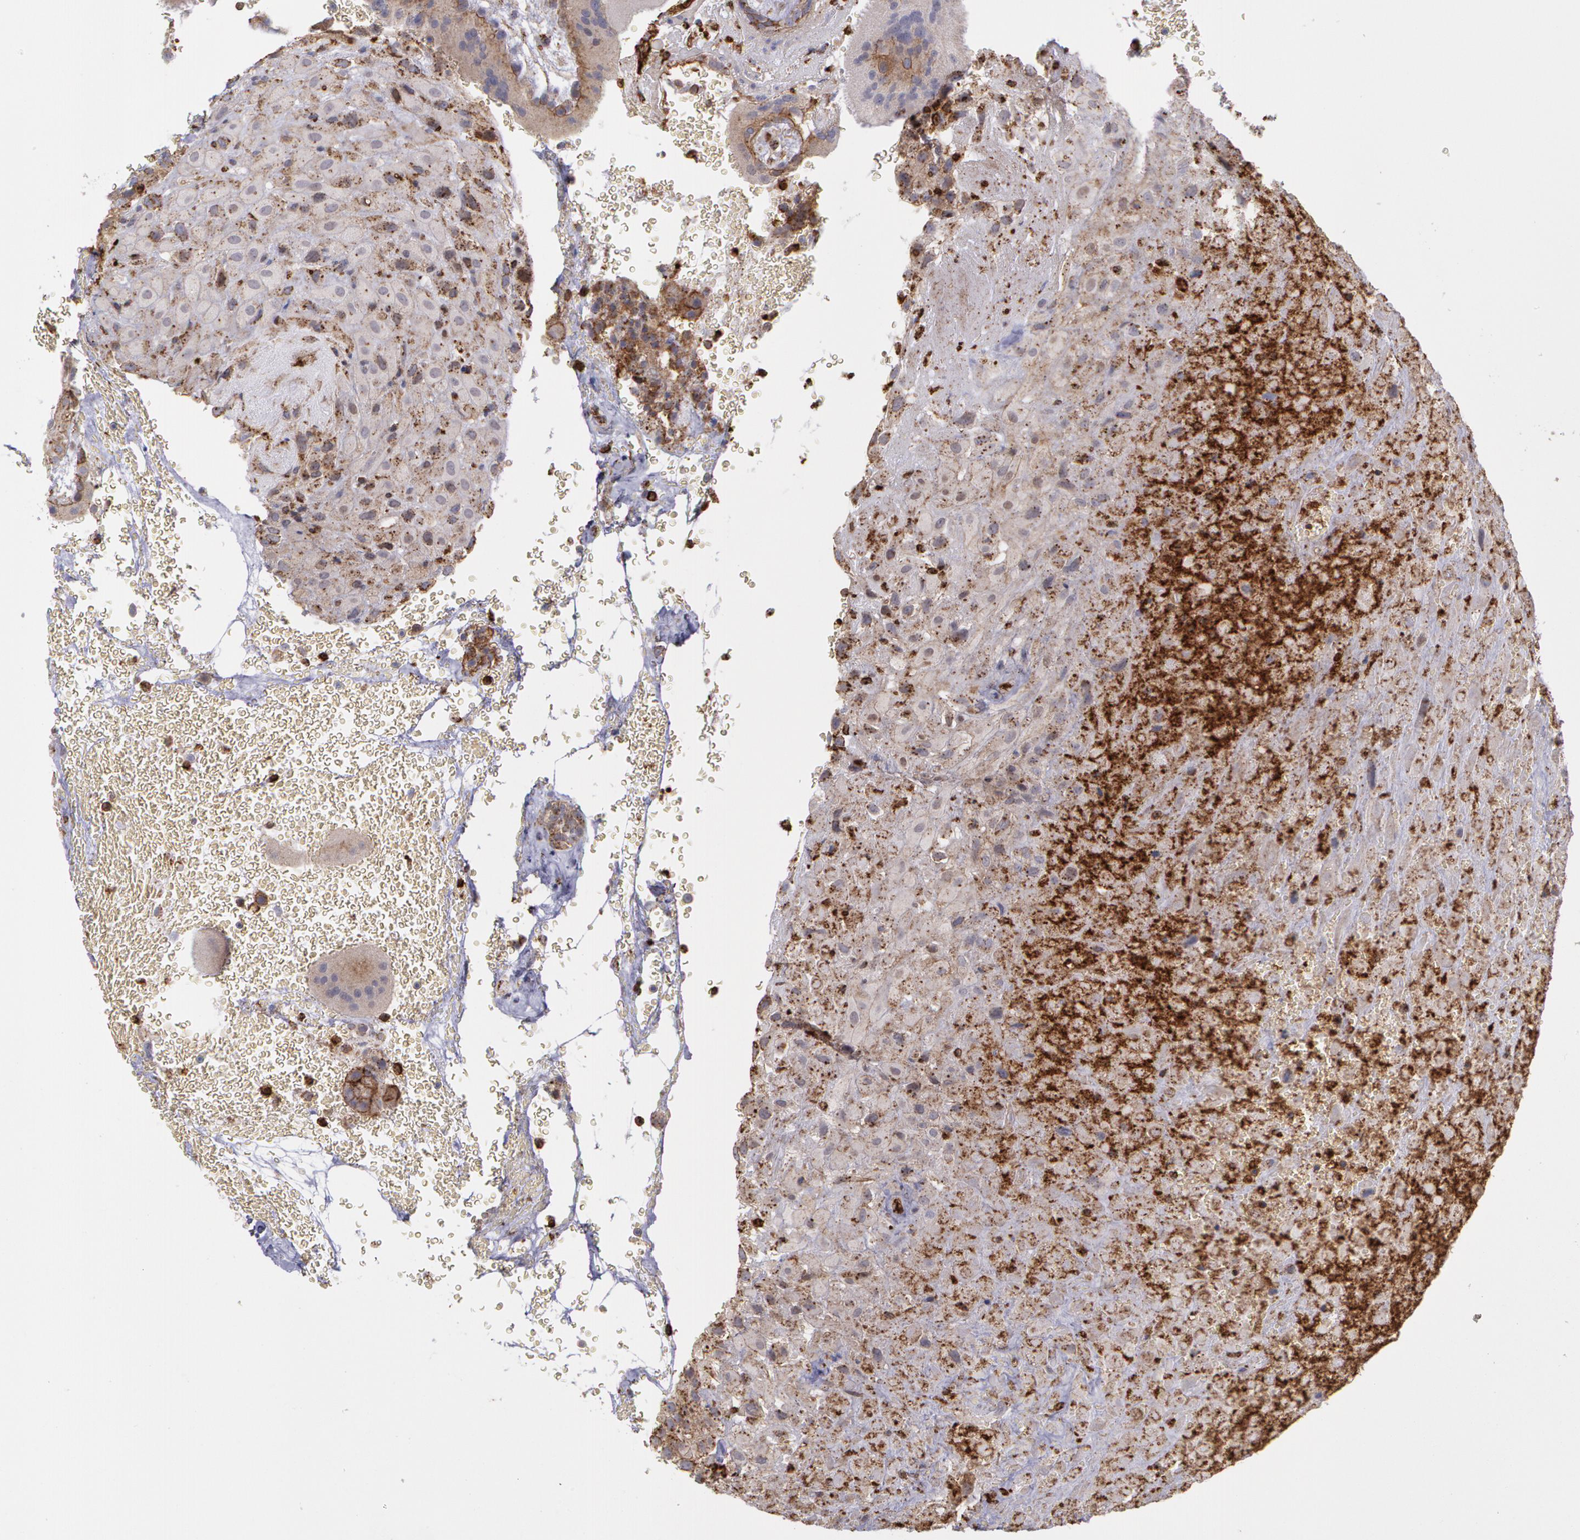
{"staining": {"intensity": "moderate", "quantity": "25%-75%", "location": "cytoplasmic/membranous"}, "tissue": "placenta", "cell_type": "Decidual cells", "image_type": "normal", "snomed": [{"axis": "morphology", "description": "Normal tissue, NOS"}, {"axis": "topography", "description": "Placenta"}], "caption": "This photomicrograph shows immunohistochemistry (IHC) staining of unremarkable placenta, with medium moderate cytoplasmic/membranous staining in approximately 25%-75% of decidual cells.", "gene": "FLOT2", "patient": {"sex": "female", "age": 19}}